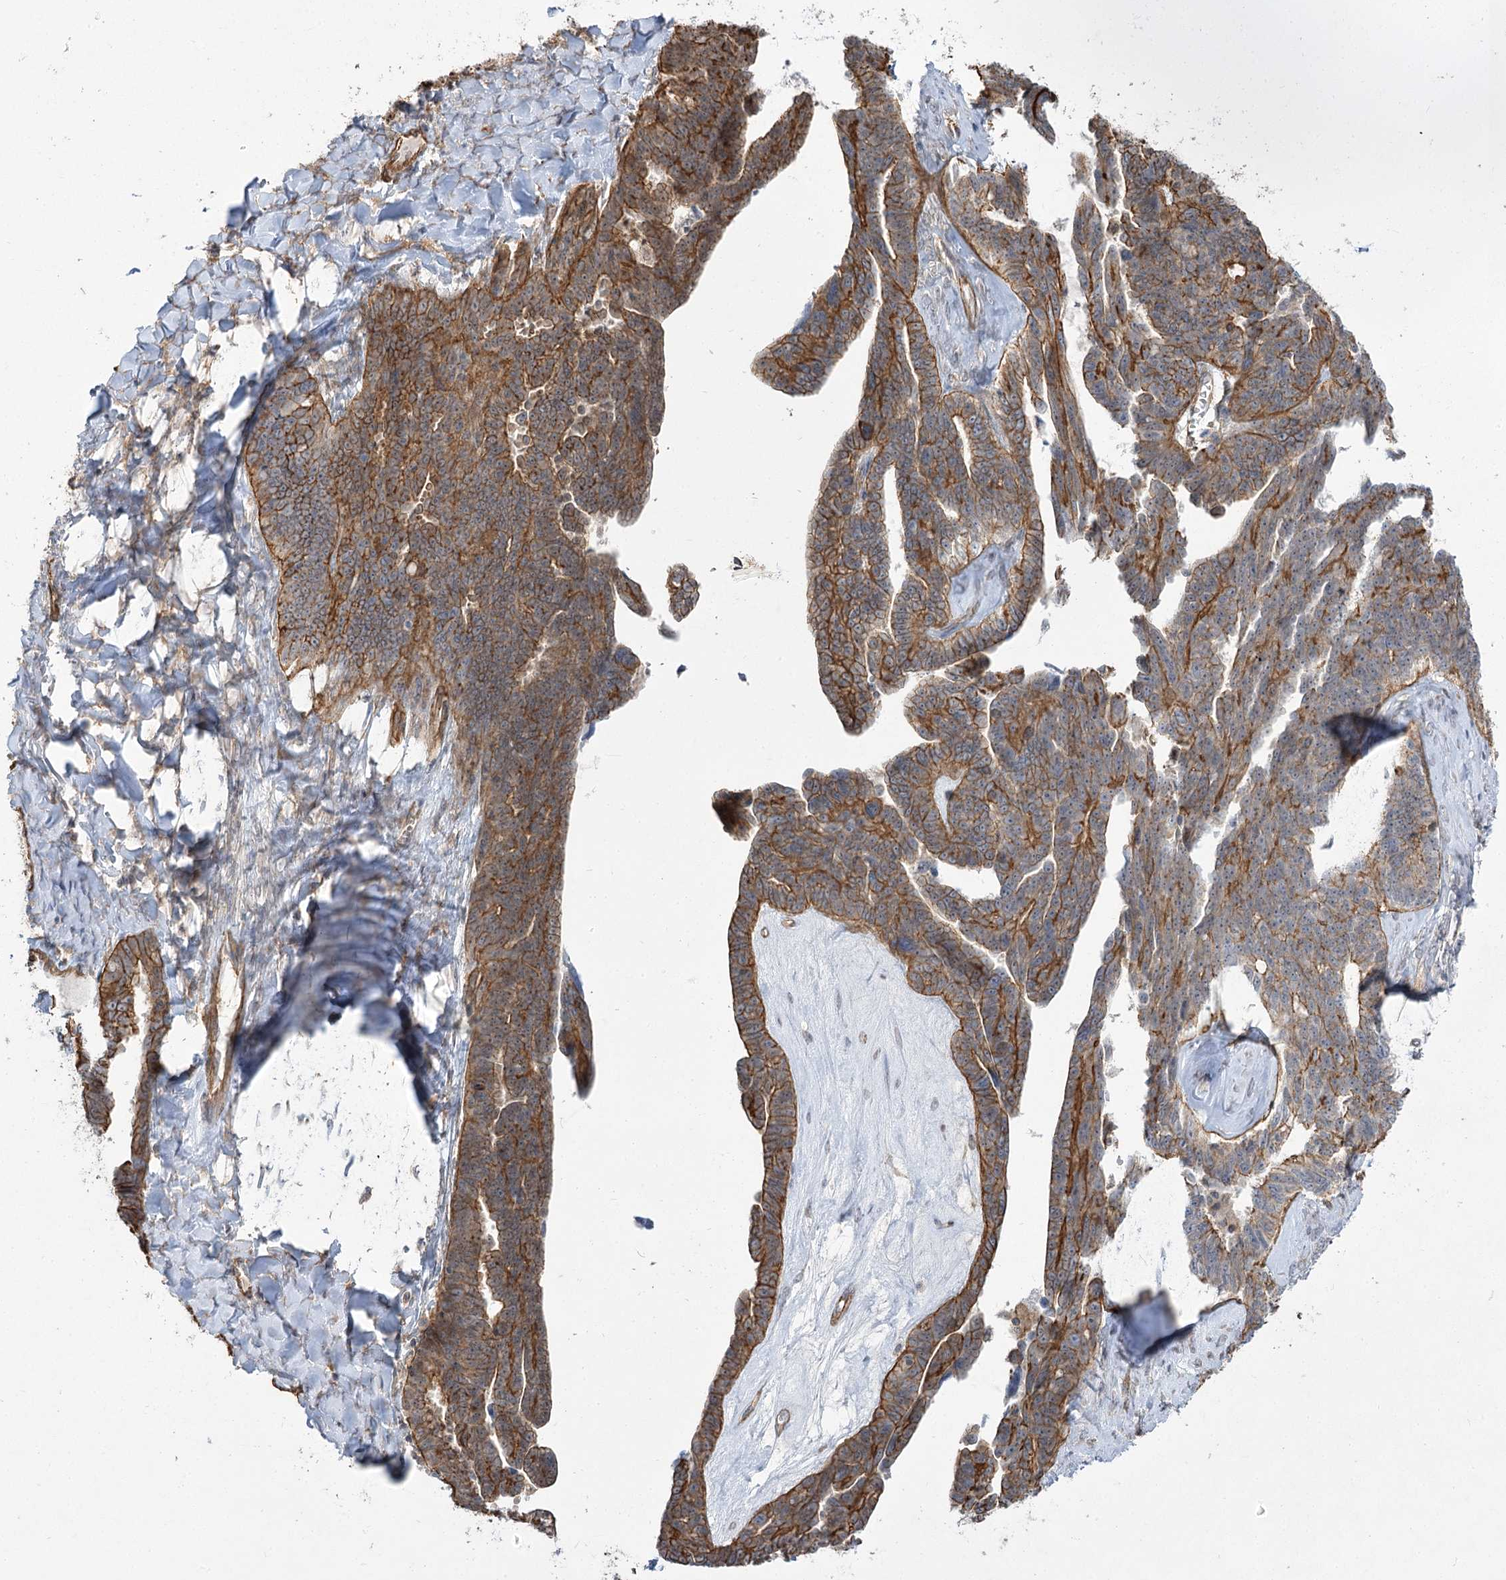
{"staining": {"intensity": "moderate", "quantity": ">75%", "location": "cytoplasmic/membranous"}, "tissue": "ovarian cancer", "cell_type": "Tumor cells", "image_type": "cancer", "snomed": [{"axis": "morphology", "description": "Cystadenocarcinoma, serous, NOS"}, {"axis": "topography", "description": "Ovary"}], "caption": "Tumor cells exhibit medium levels of moderate cytoplasmic/membranous positivity in approximately >75% of cells in ovarian cancer (serous cystadenocarcinoma). Nuclei are stained in blue.", "gene": "SH3BP5L", "patient": {"sex": "female", "age": 79}}